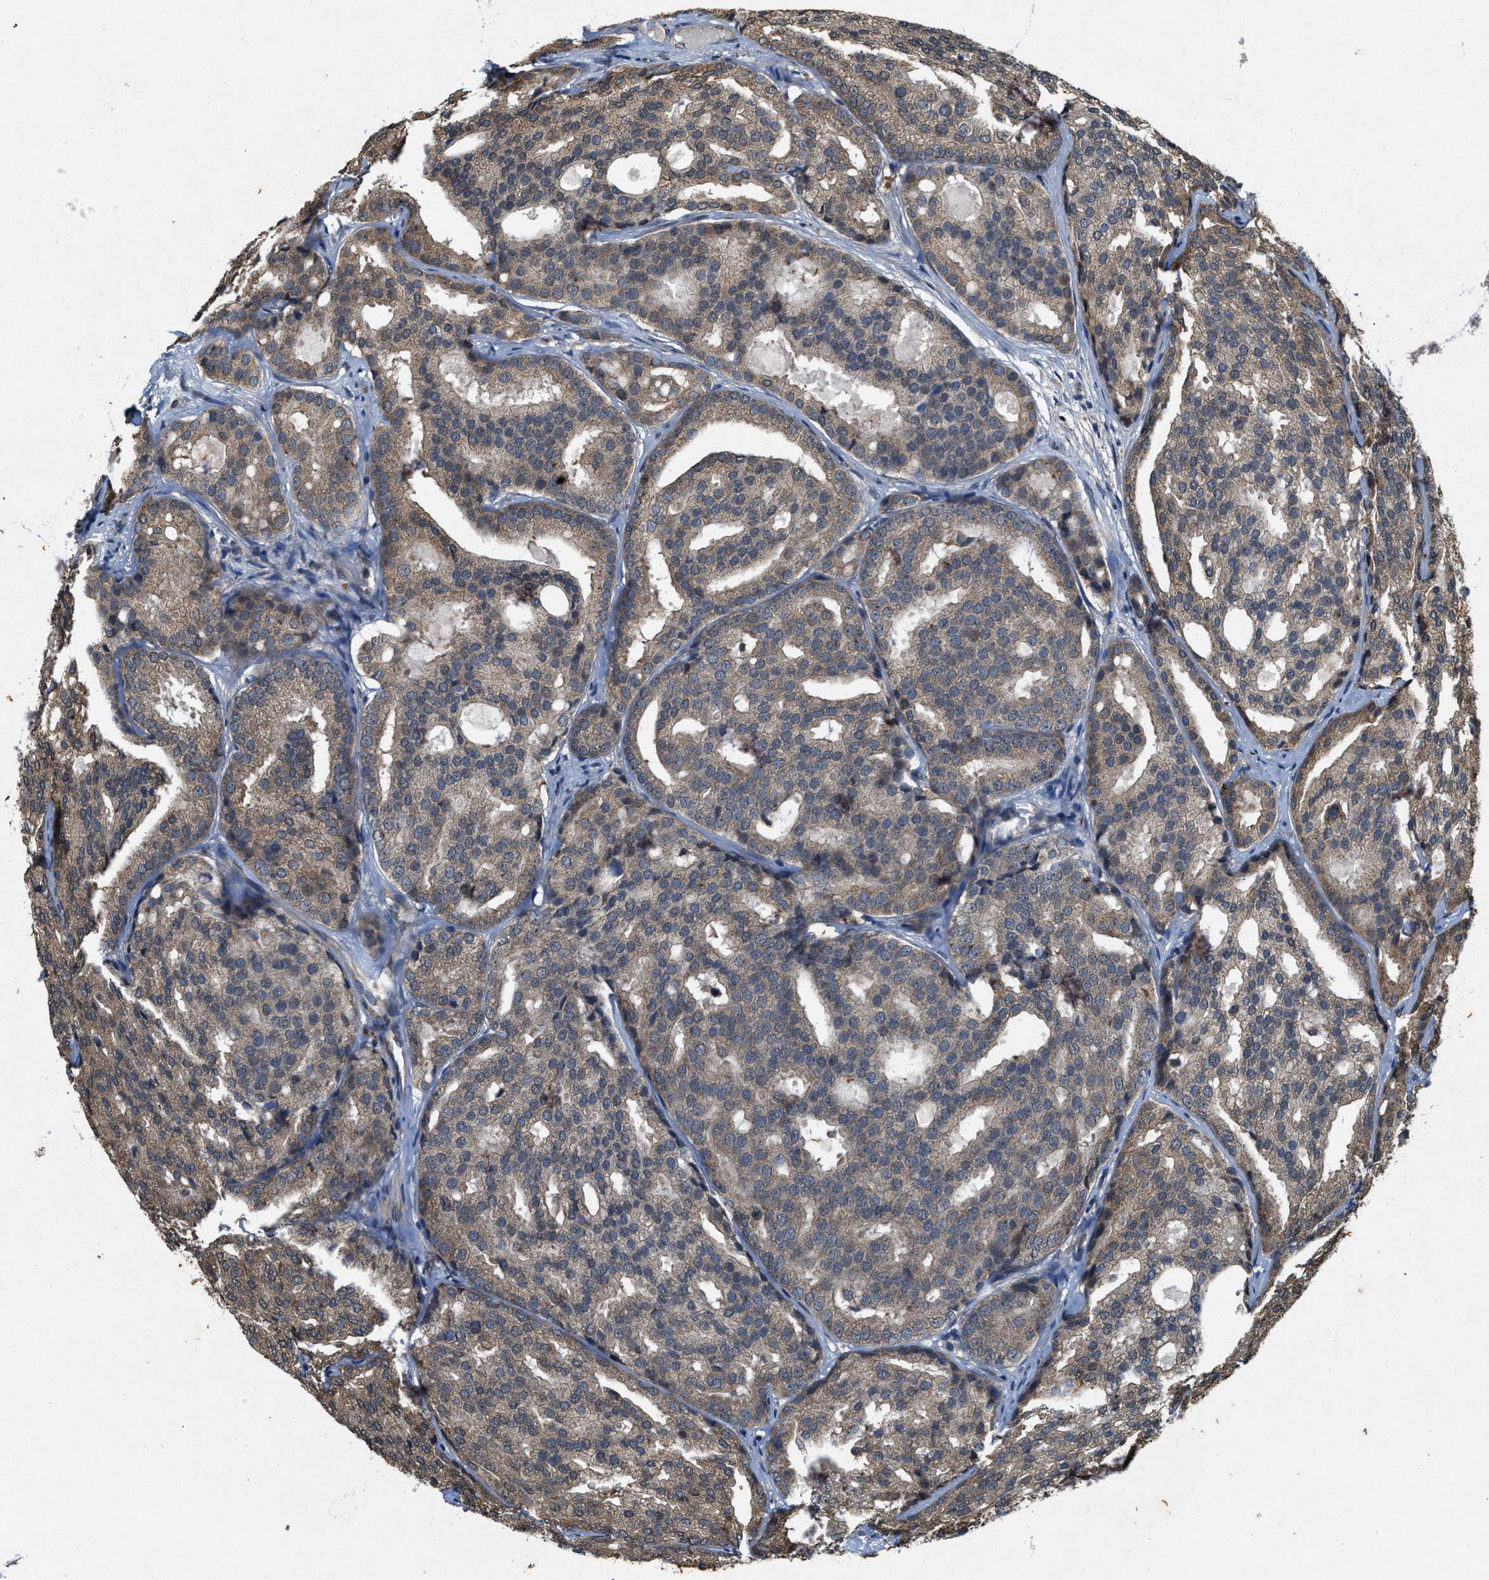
{"staining": {"intensity": "weak", "quantity": ">75%", "location": "cytoplasmic/membranous"}, "tissue": "prostate cancer", "cell_type": "Tumor cells", "image_type": "cancer", "snomed": [{"axis": "morphology", "description": "Adenocarcinoma, High grade"}, {"axis": "topography", "description": "Prostate"}], "caption": "IHC photomicrograph of human prostate cancer (adenocarcinoma (high-grade)) stained for a protein (brown), which demonstrates low levels of weak cytoplasmic/membranous positivity in about >75% of tumor cells.", "gene": "KIF21A", "patient": {"sex": "male", "age": 64}}